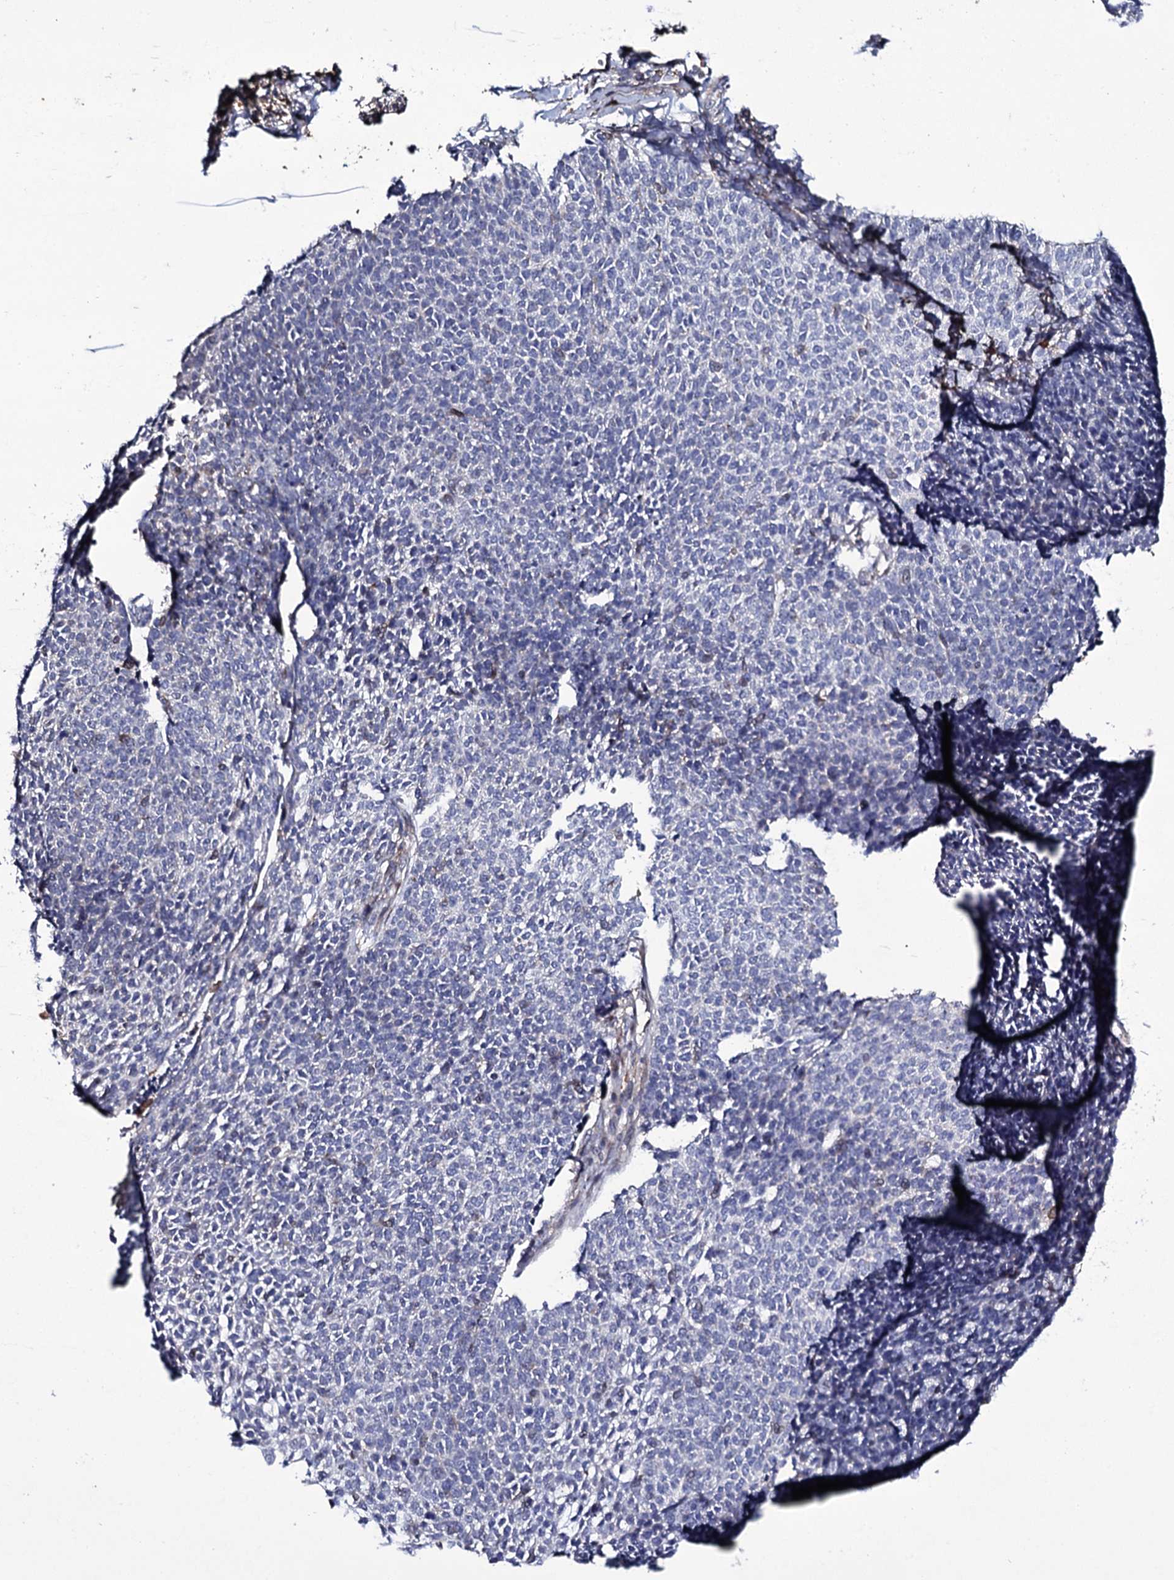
{"staining": {"intensity": "negative", "quantity": "none", "location": "none"}, "tissue": "skin cancer", "cell_type": "Tumor cells", "image_type": "cancer", "snomed": [{"axis": "morphology", "description": "Basal cell carcinoma"}, {"axis": "topography", "description": "Skin"}], "caption": "This is a micrograph of immunohistochemistry (IHC) staining of skin basal cell carcinoma, which shows no staining in tumor cells.", "gene": "TTC23", "patient": {"sex": "female", "age": 84}}